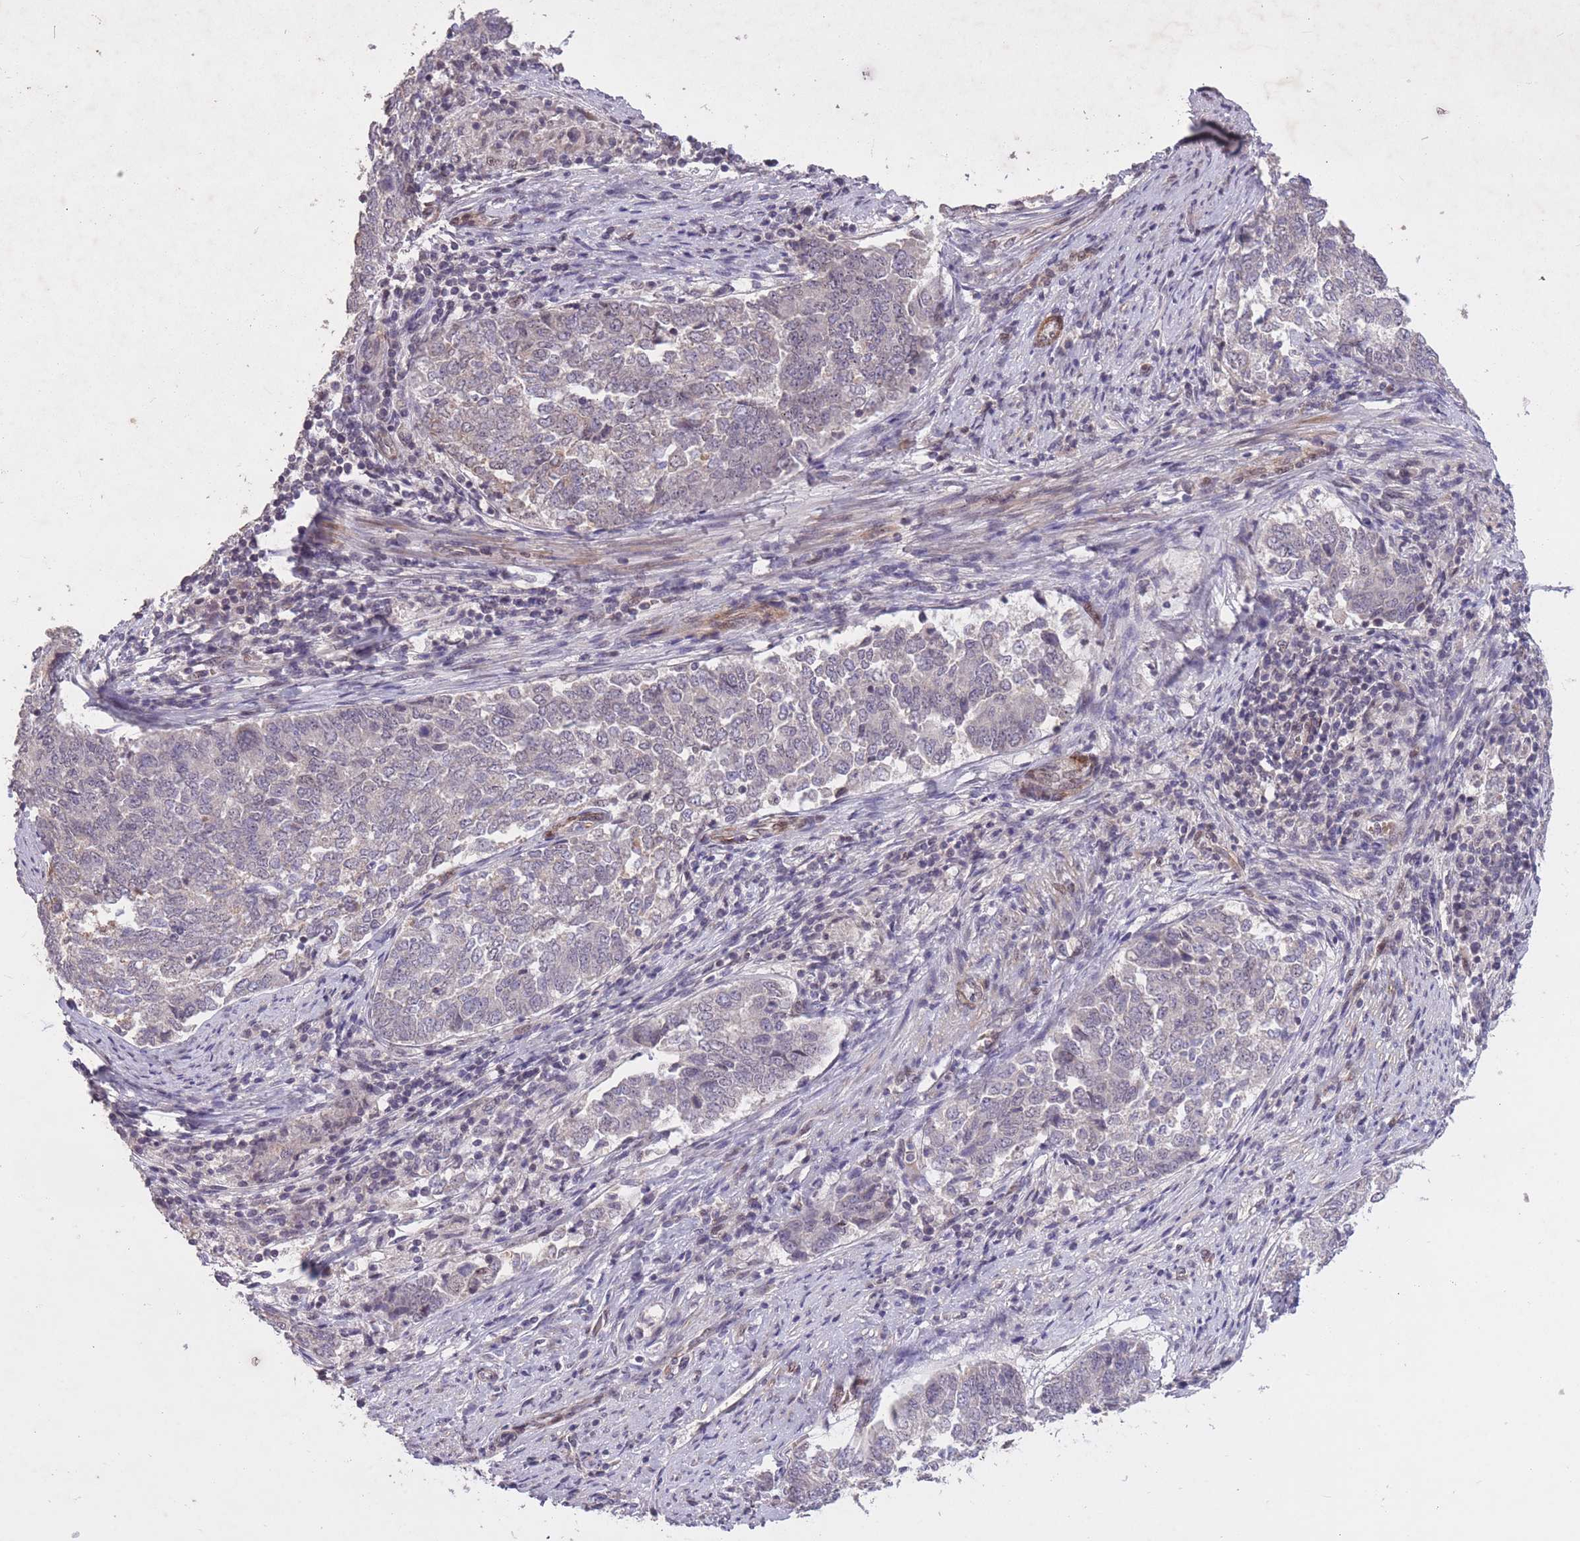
{"staining": {"intensity": "negative", "quantity": "none", "location": "none"}, "tissue": "endometrial cancer", "cell_type": "Tumor cells", "image_type": "cancer", "snomed": [{"axis": "morphology", "description": "Adenocarcinoma, NOS"}, {"axis": "topography", "description": "Endometrium"}], "caption": "The image demonstrates no staining of tumor cells in endometrial cancer (adenocarcinoma).", "gene": "CBX6", "patient": {"sex": "female", "age": 80}}